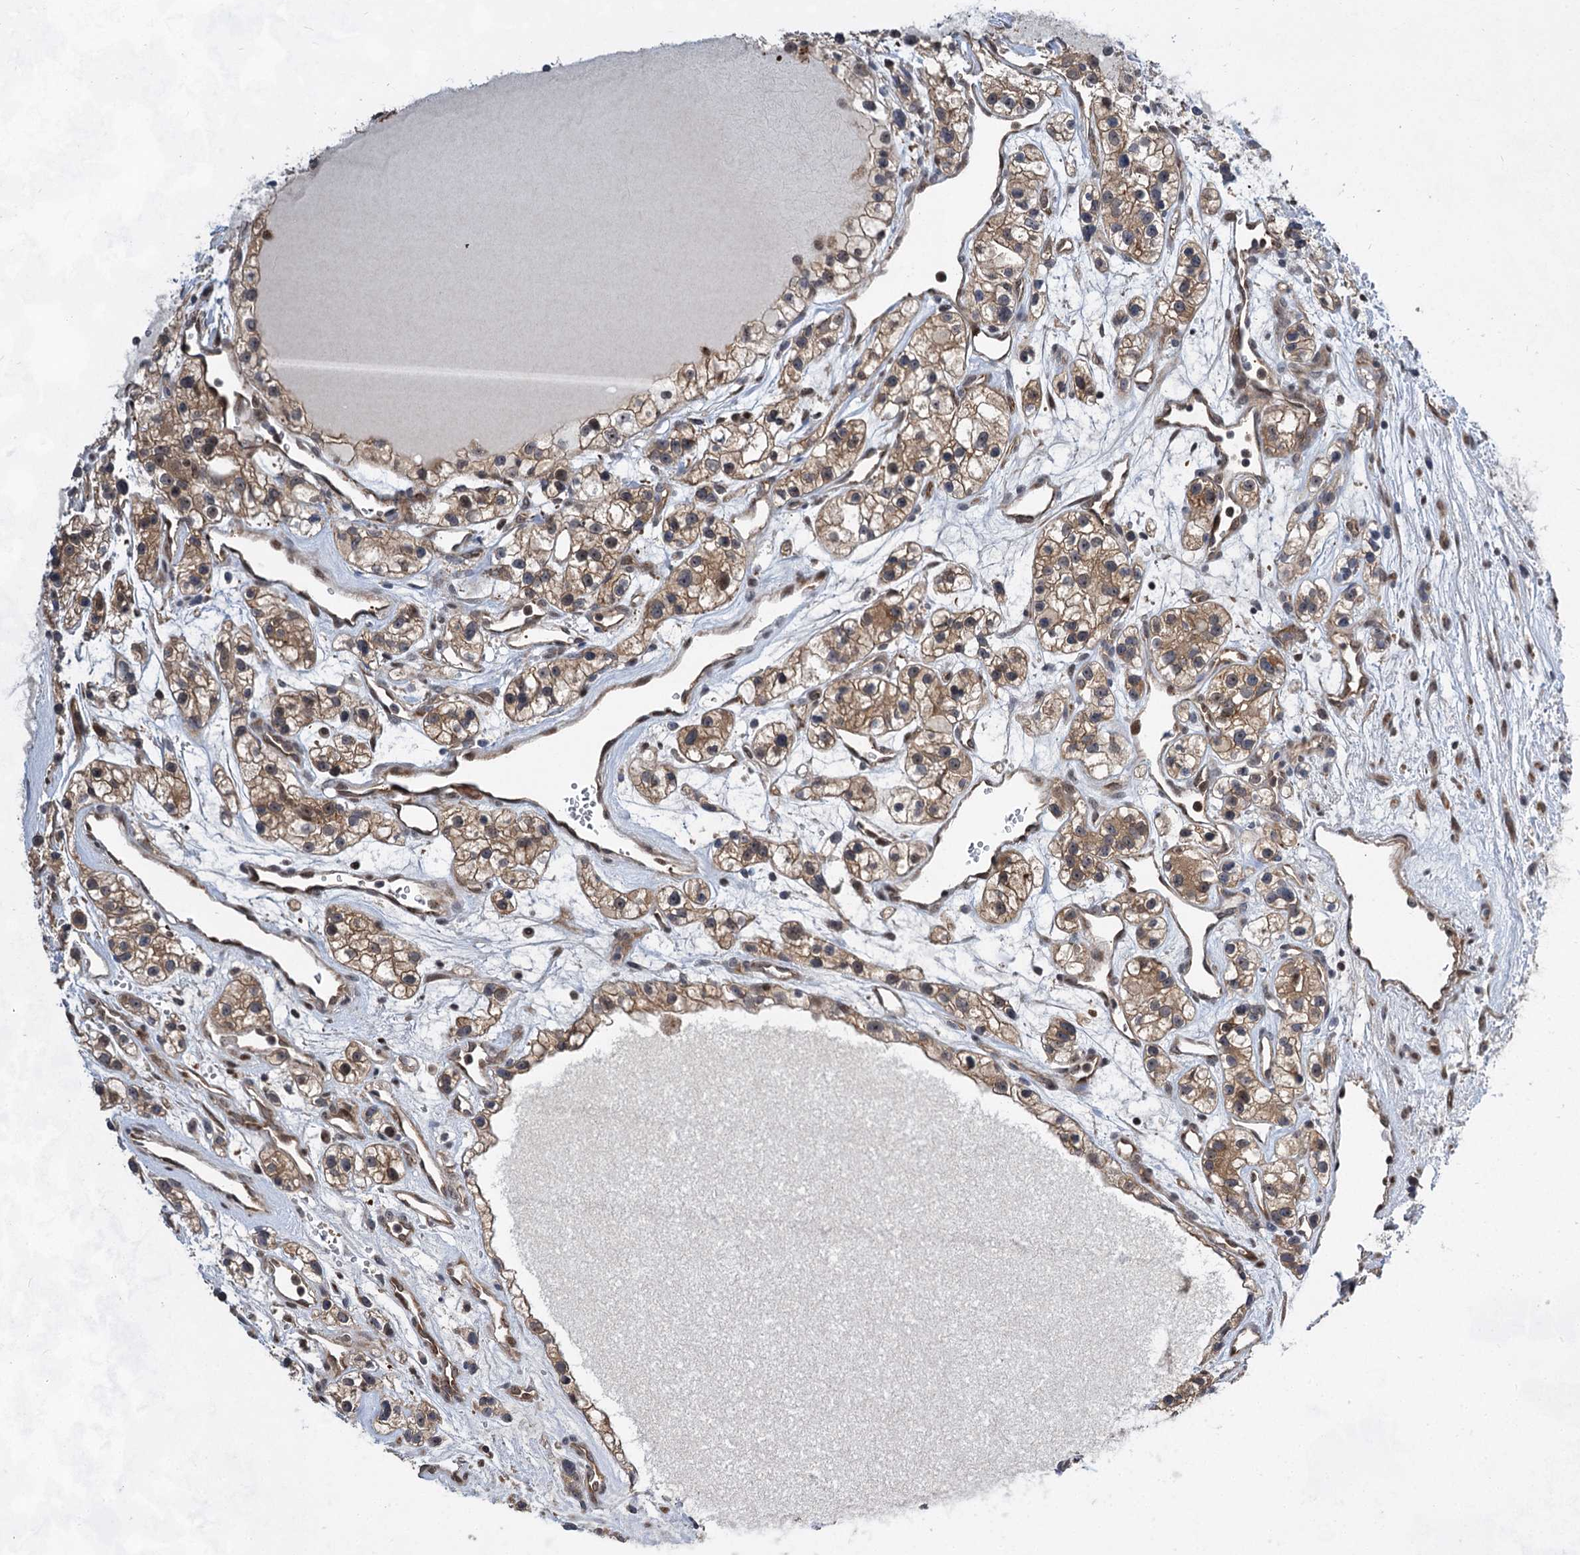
{"staining": {"intensity": "moderate", "quantity": ">75%", "location": "cytoplasmic/membranous"}, "tissue": "renal cancer", "cell_type": "Tumor cells", "image_type": "cancer", "snomed": [{"axis": "morphology", "description": "Adenocarcinoma, NOS"}, {"axis": "topography", "description": "Kidney"}], "caption": "Protein expression by IHC exhibits moderate cytoplasmic/membranous positivity in about >75% of tumor cells in renal adenocarcinoma.", "gene": "GPBP1", "patient": {"sex": "female", "age": 57}}